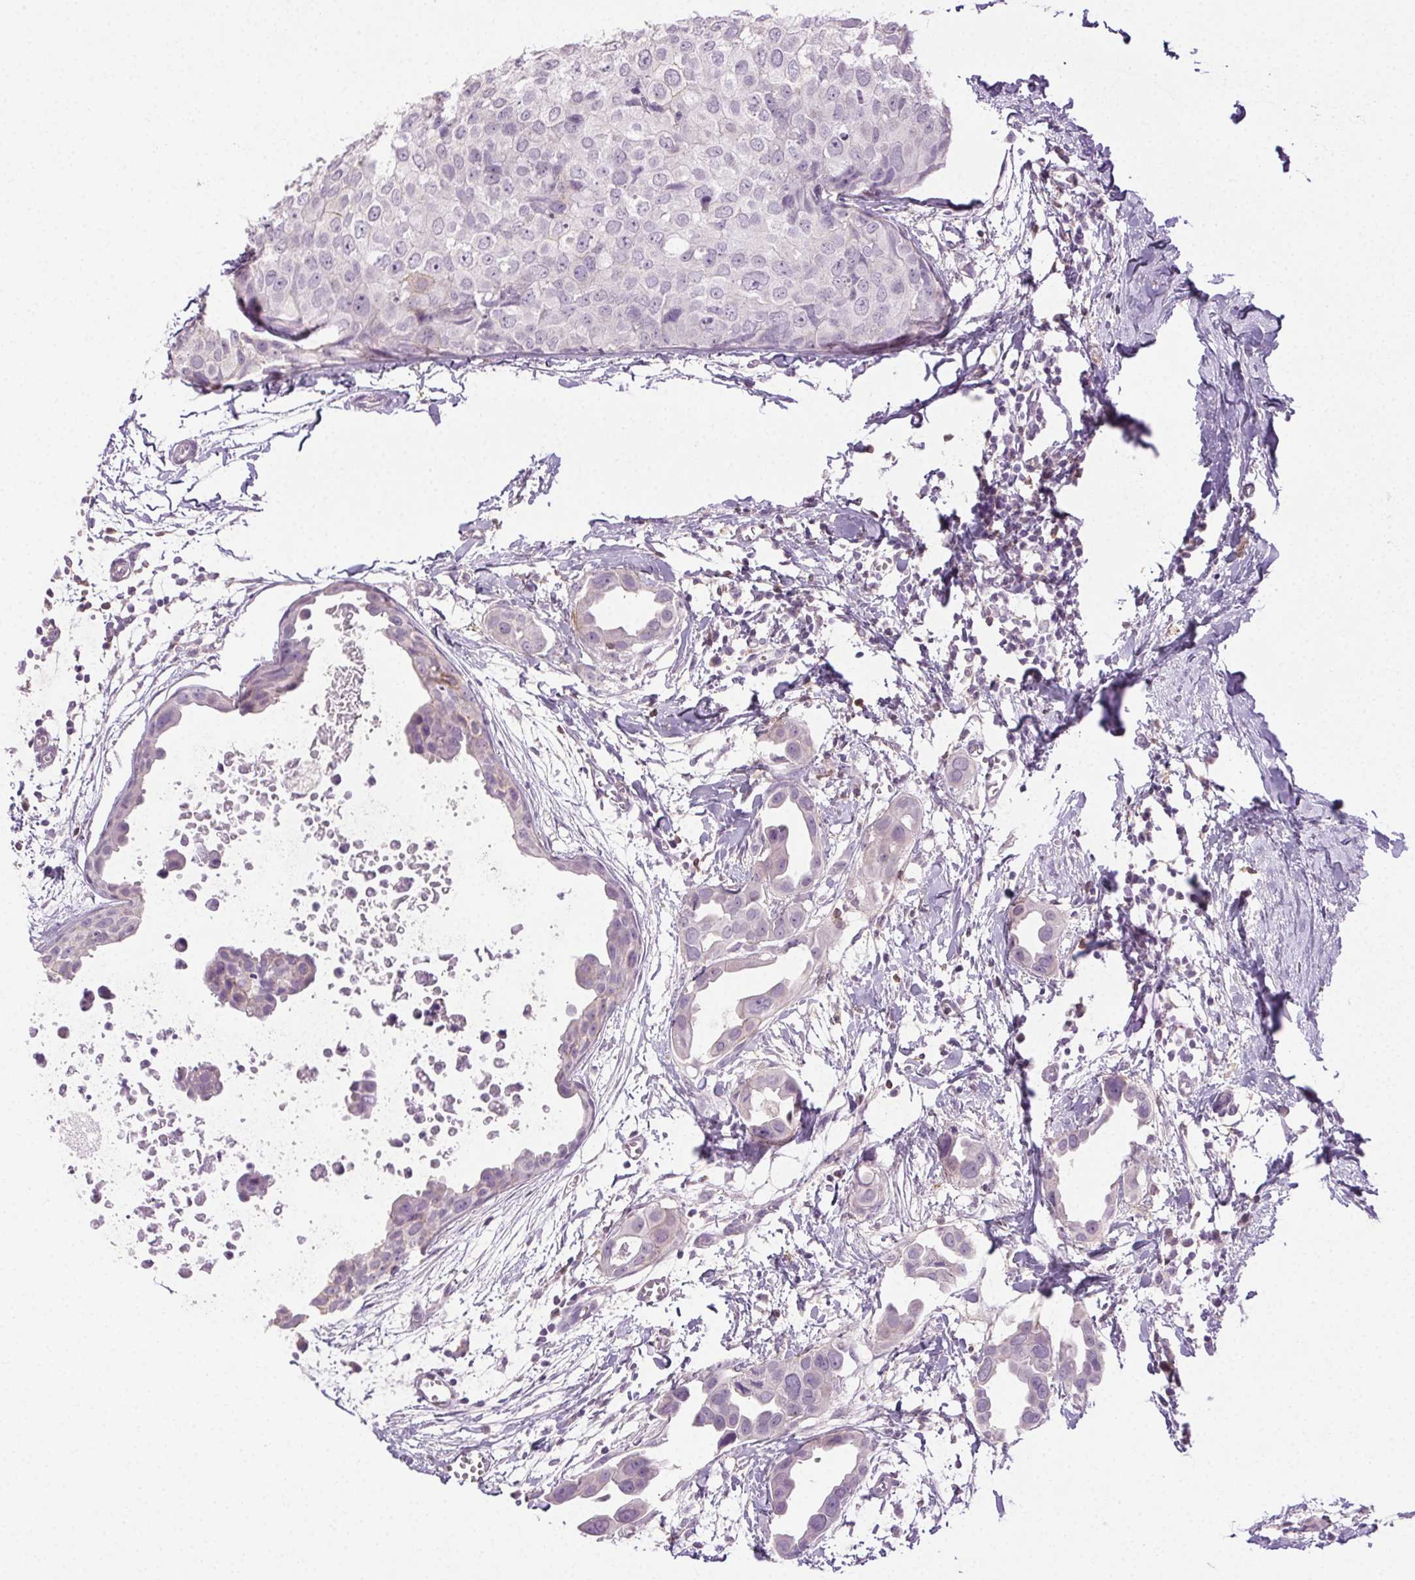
{"staining": {"intensity": "negative", "quantity": "none", "location": "none"}, "tissue": "breast cancer", "cell_type": "Tumor cells", "image_type": "cancer", "snomed": [{"axis": "morphology", "description": "Duct carcinoma"}, {"axis": "topography", "description": "Breast"}], "caption": "Protein analysis of breast cancer reveals no significant expression in tumor cells.", "gene": "AKAP5", "patient": {"sex": "female", "age": 38}}